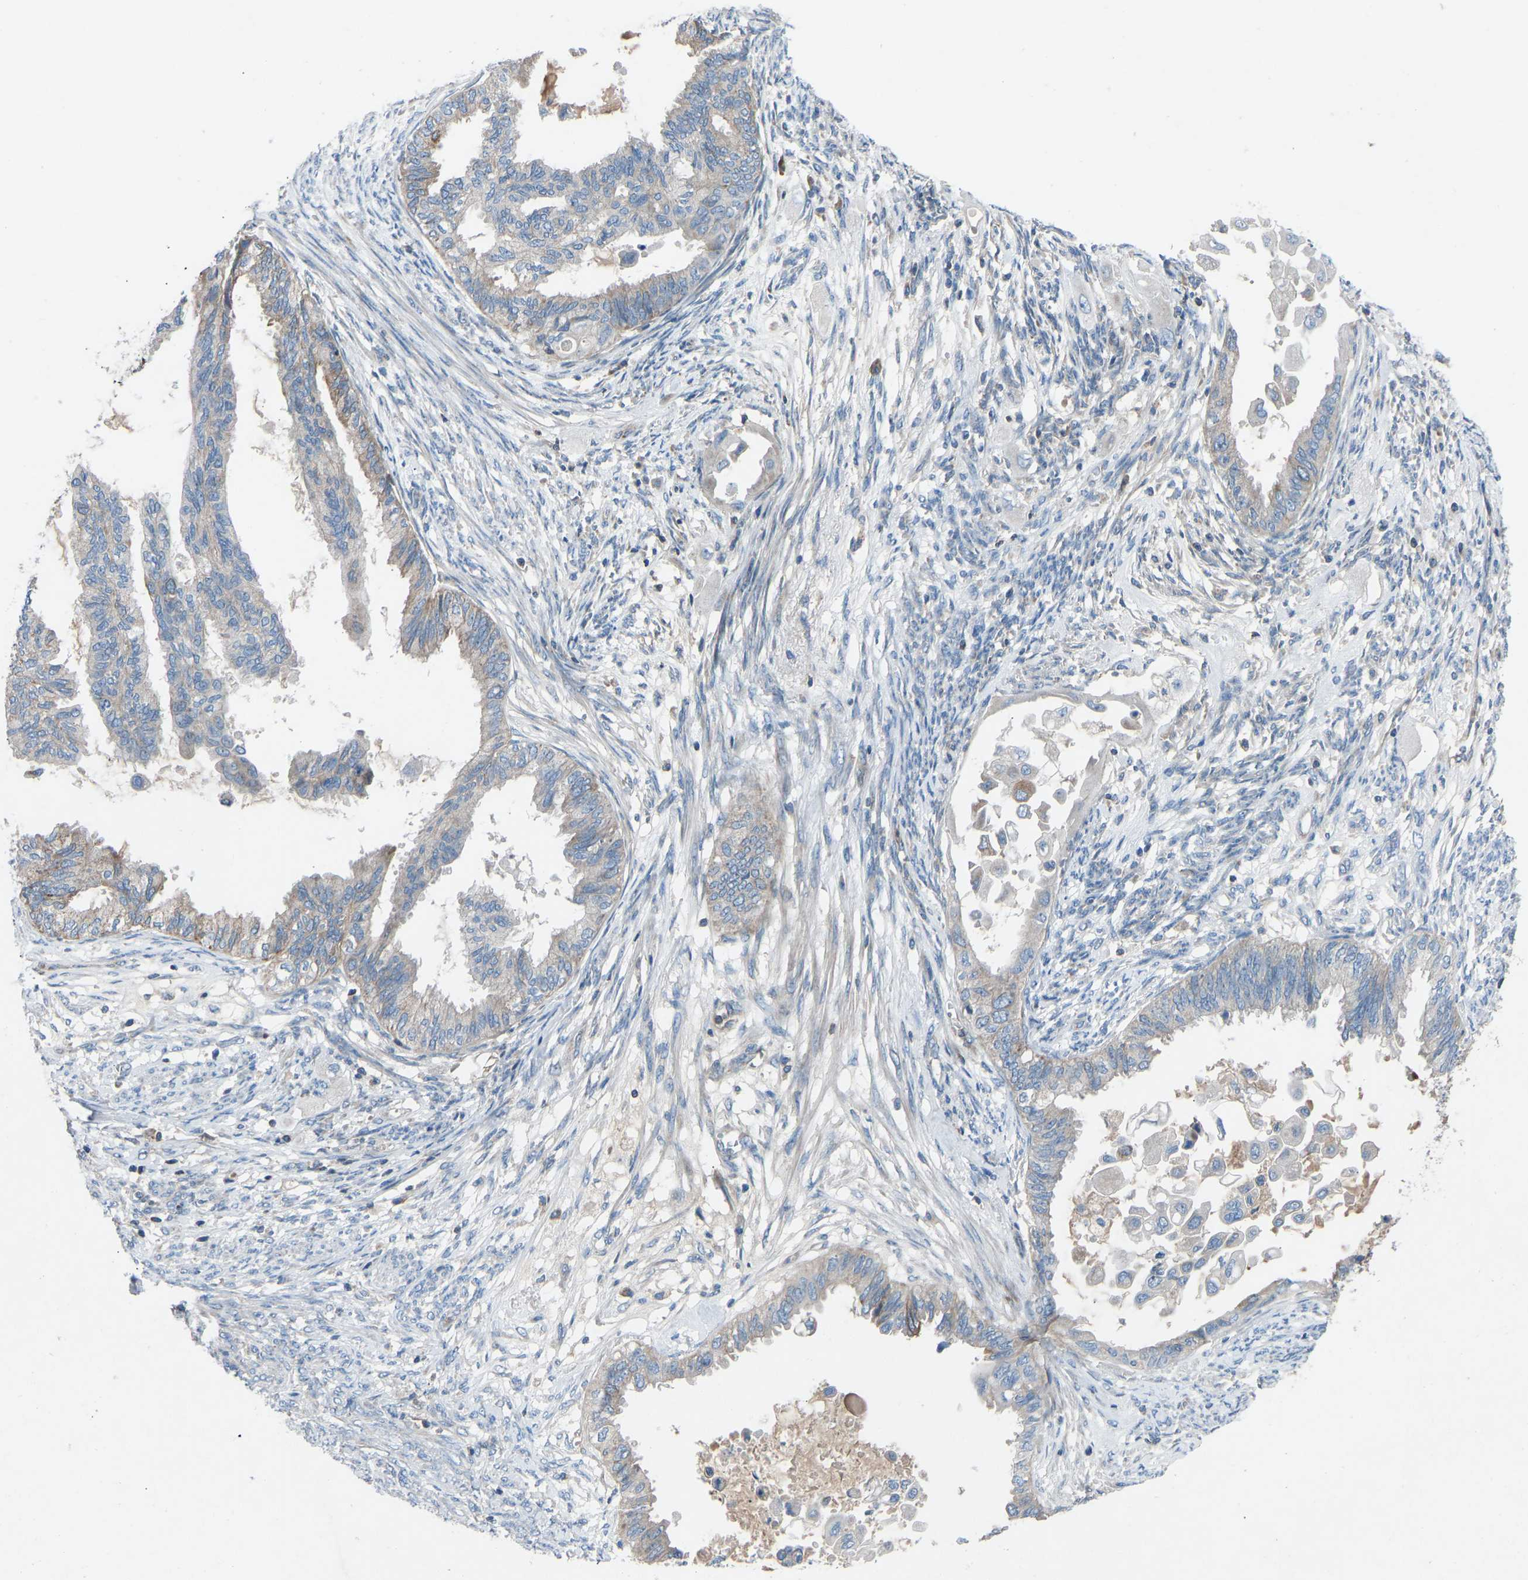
{"staining": {"intensity": "moderate", "quantity": "25%-75%", "location": "cytoplasmic/membranous"}, "tissue": "cervical cancer", "cell_type": "Tumor cells", "image_type": "cancer", "snomed": [{"axis": "morphology", "description": "Normal tissue, NOS"}, {"axis": "morphology", "description": "Adenocarcinoma, NOS"}, {"axis": "topography", "description": "Cervix"}, {"axis": "topography", "description": "Endometrium"}], "caption": "Tumor cells demonstrate medium levels of moderate cytoplasmic/membranous staining in approximately 25%-75% of cells in human cervical cancer (adenocarcinoma).", "gene": "GRK6", "patient": {"sex": "female", "age": 86}}